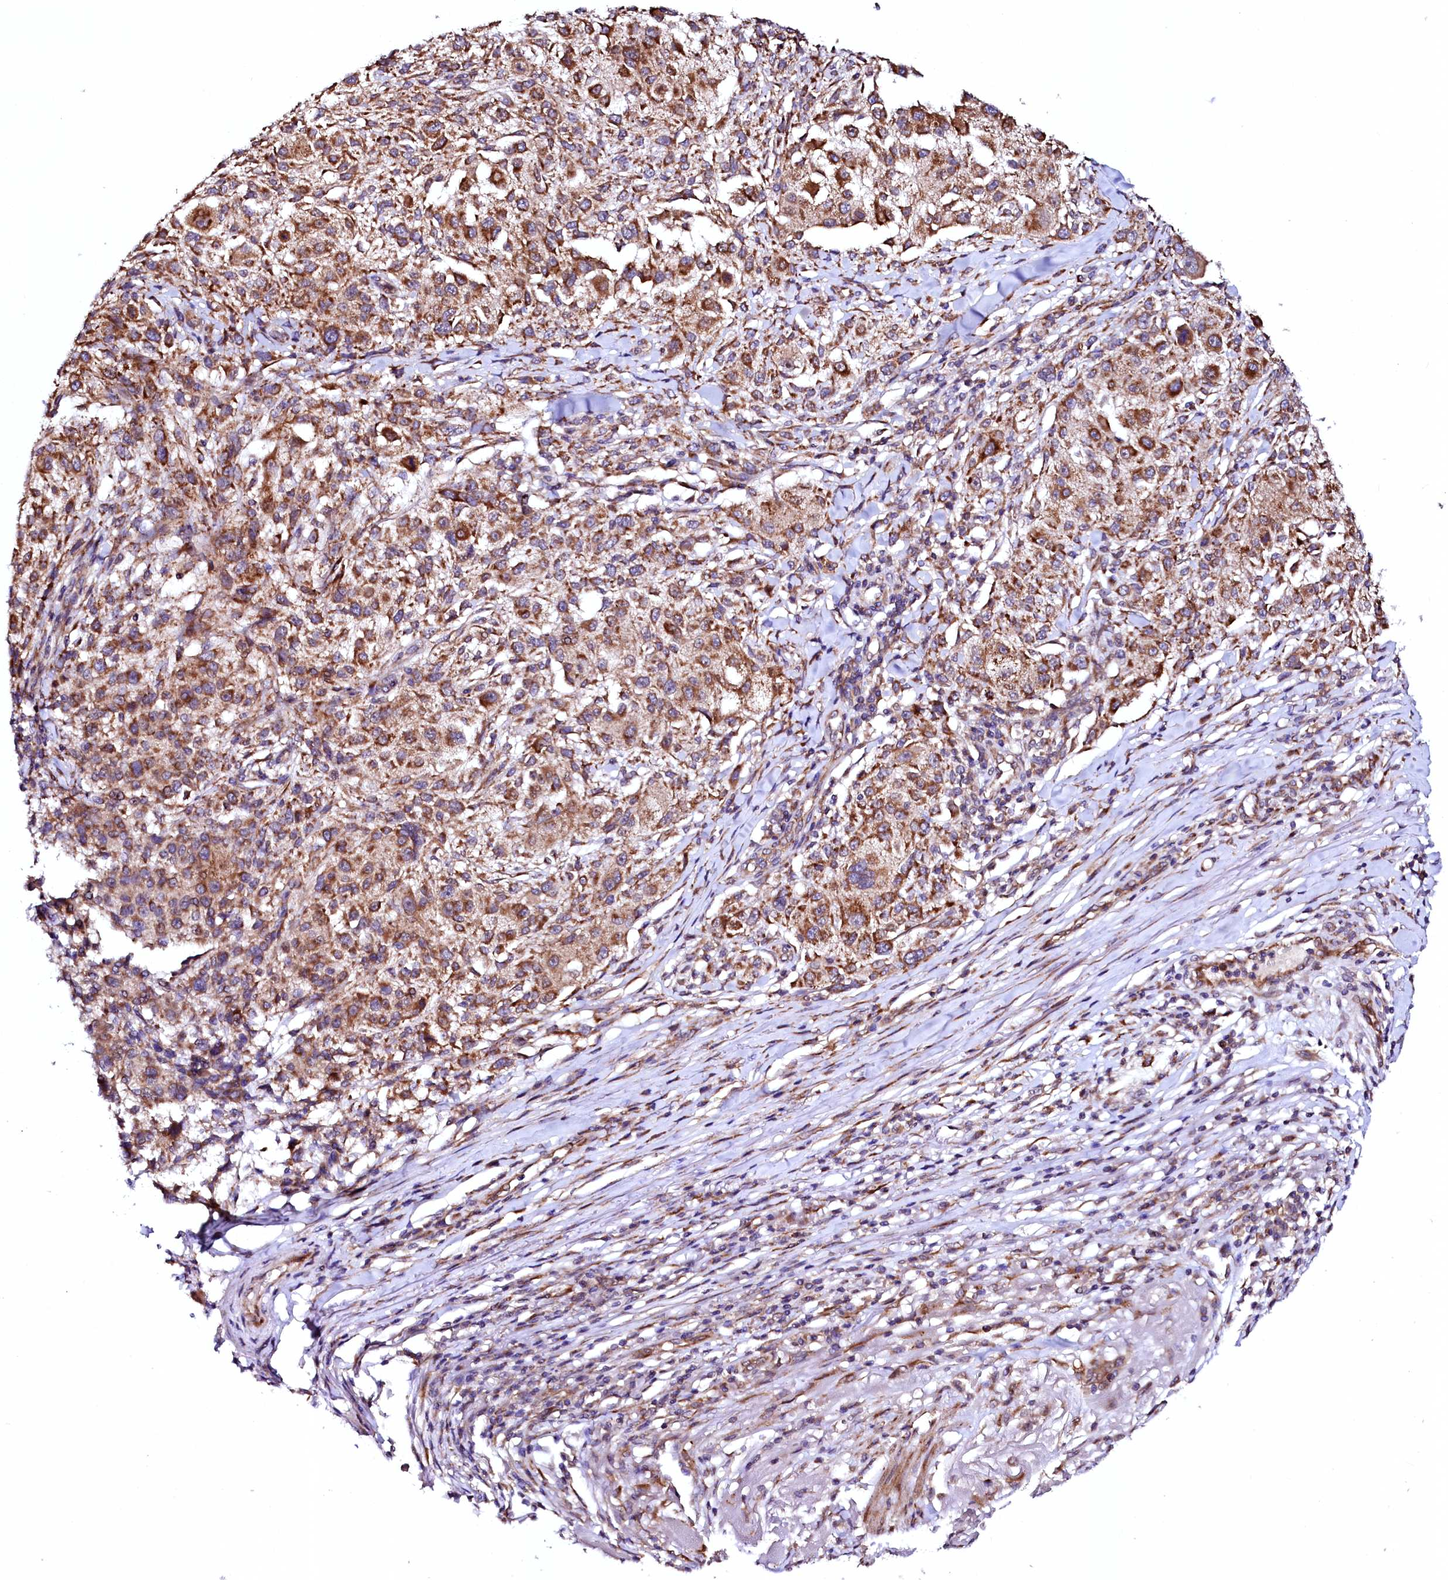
{"staining": {"intensity": "moderate", "quantity": ">75%", "location": "cytoplasmic/membranous"}, "tissue": "melanoma", "cell_type": "Tumor cells", "image_type": "cancer", "snomed": [{"axis": "morphology", "description": "Necrosis, NOS"}, {"axis": "morphology", "description": "Malignant melanoma, NOS"}, {"axis": "topography", "description": "Skin"}], "caption": "This is an image of immunohistochemistry (IHC) staining of melanoma, which shows moderate expression in the cytoplasmic/membranous of tumor cells.", "gene": "UBE3C", "patient": {"sex": "female", "age": 87}}